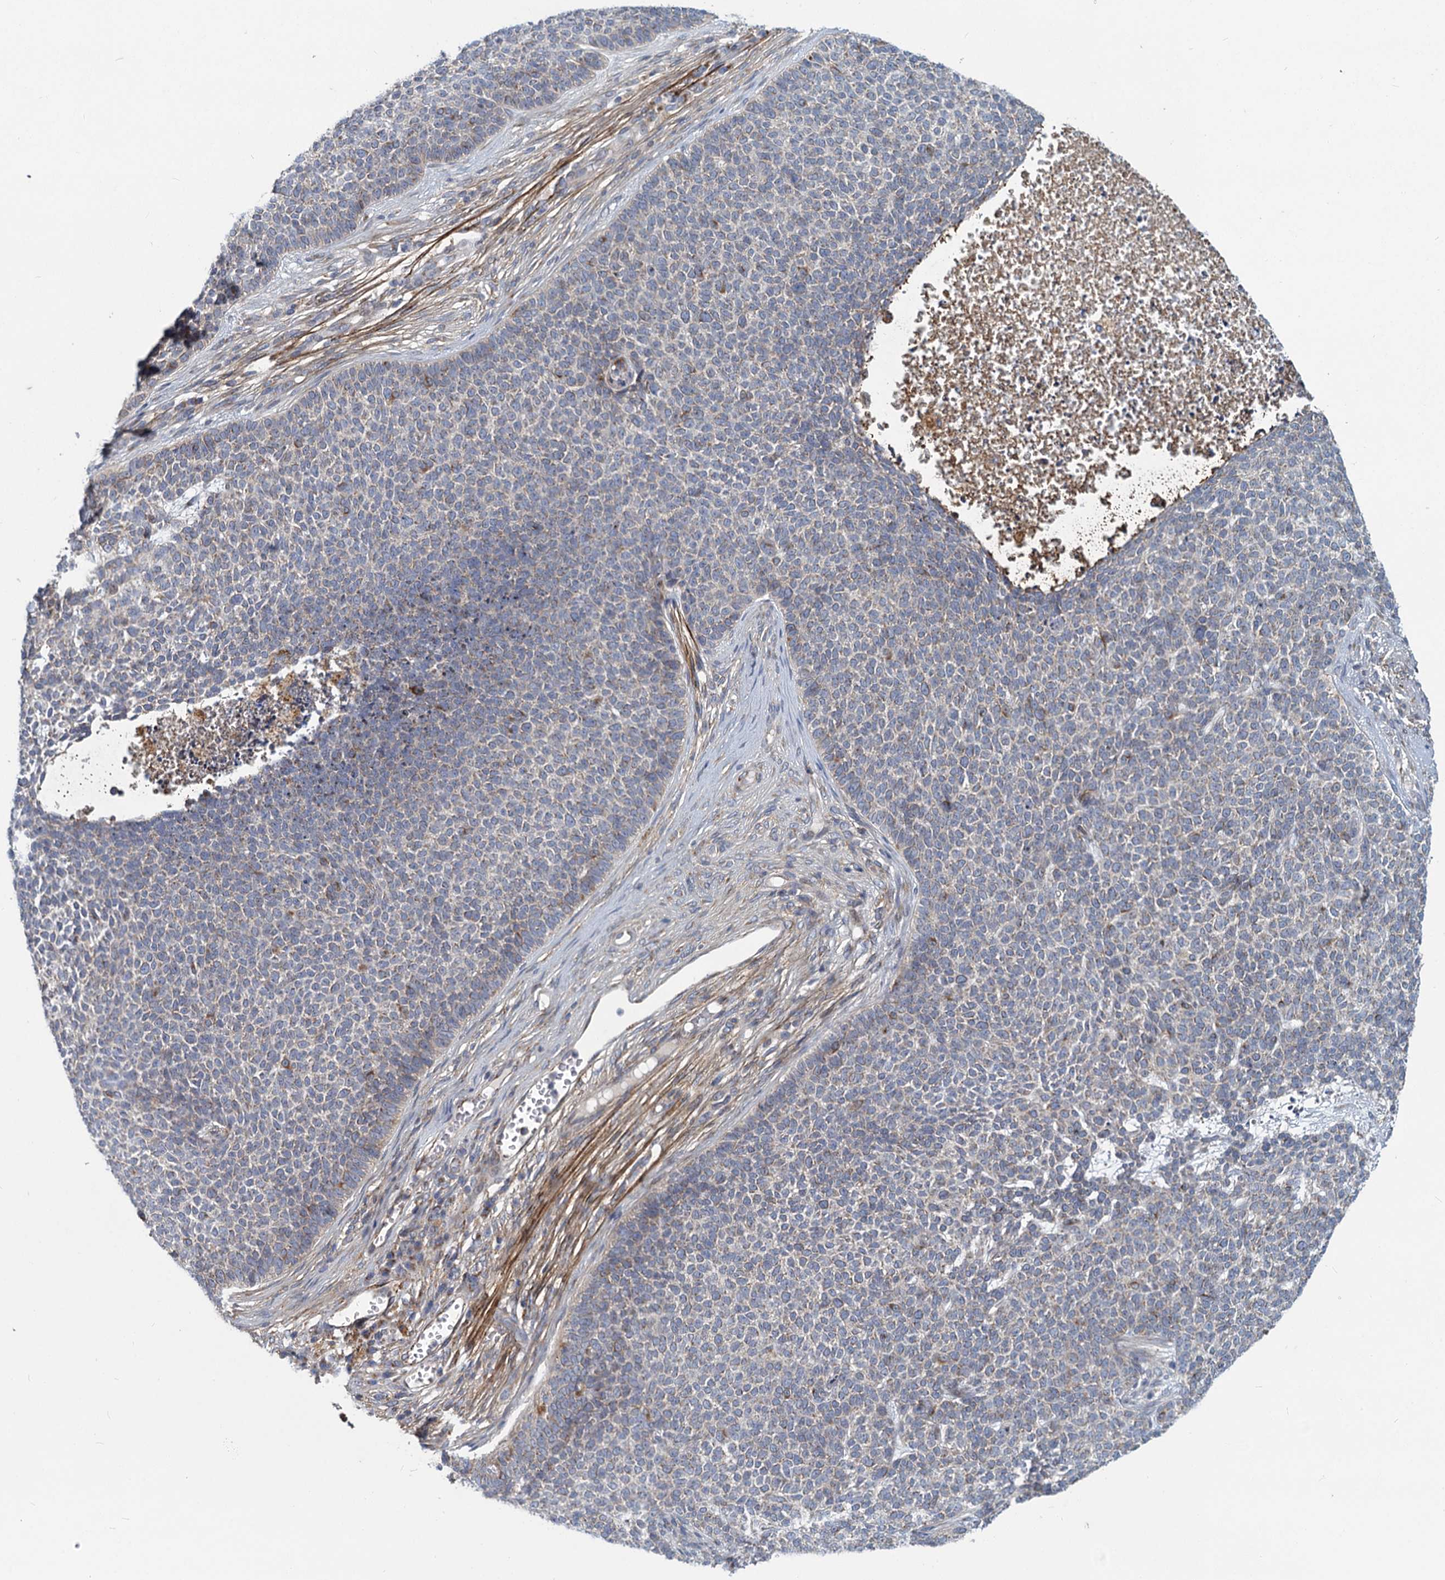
{"staining": {"intensity": "negative", "quantity": "none", "location": "none"}, "tissue": "skin cancer", "cell_type": "Tumor cells", "image_type": "cancer", "snomed": [{"axis": "morphology", "description": "Basal cell carcinoma"}, {"axis": "topography", "description": "Skin"}], "caption": "A micrograph of human skin cancer is negative for staining in tumor cells.", "gene": "ADCY2", "patient": {"sex": "female", "age": 84}}